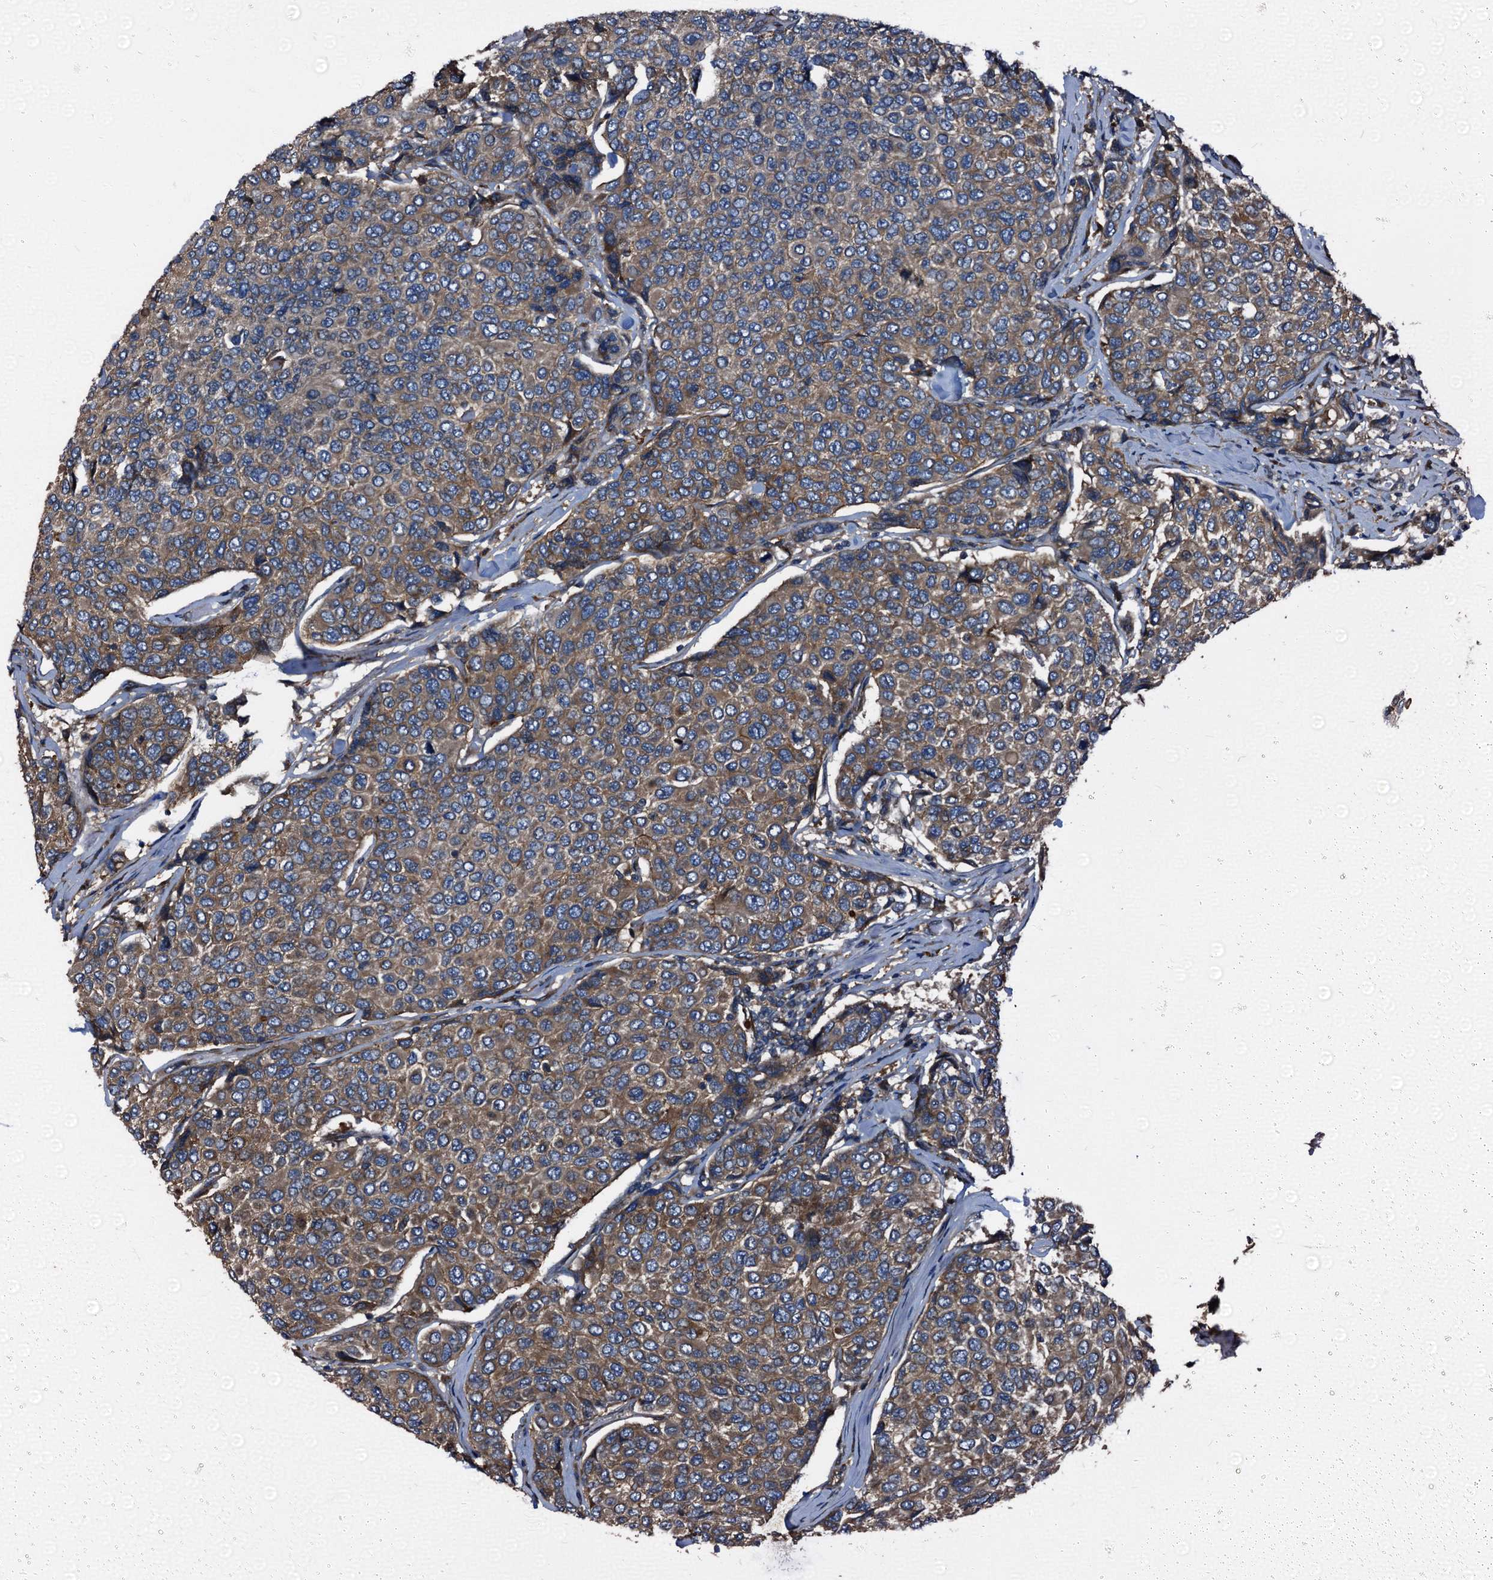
{"staining": {"intensity": "moderate", "quantity": "25%-75%", "location": "cytoplasmic/membranous"}, "tissue": "breast cancer", "cell_type": "Tumor cells", "image_type": "cancer", "snomed": [{"axis": "morphology", "description": "Duct carcinoma"}, {"axis": "topography", "description": "Breast"}], "caption": "Immunohistochemical staining of breast cancer exhibits moderate cytoplasmic/membranous protein expression in about 25%-75% of tumor cells.", "gene": "PEX5", "patient": {"sex": "female", "age": 55}}